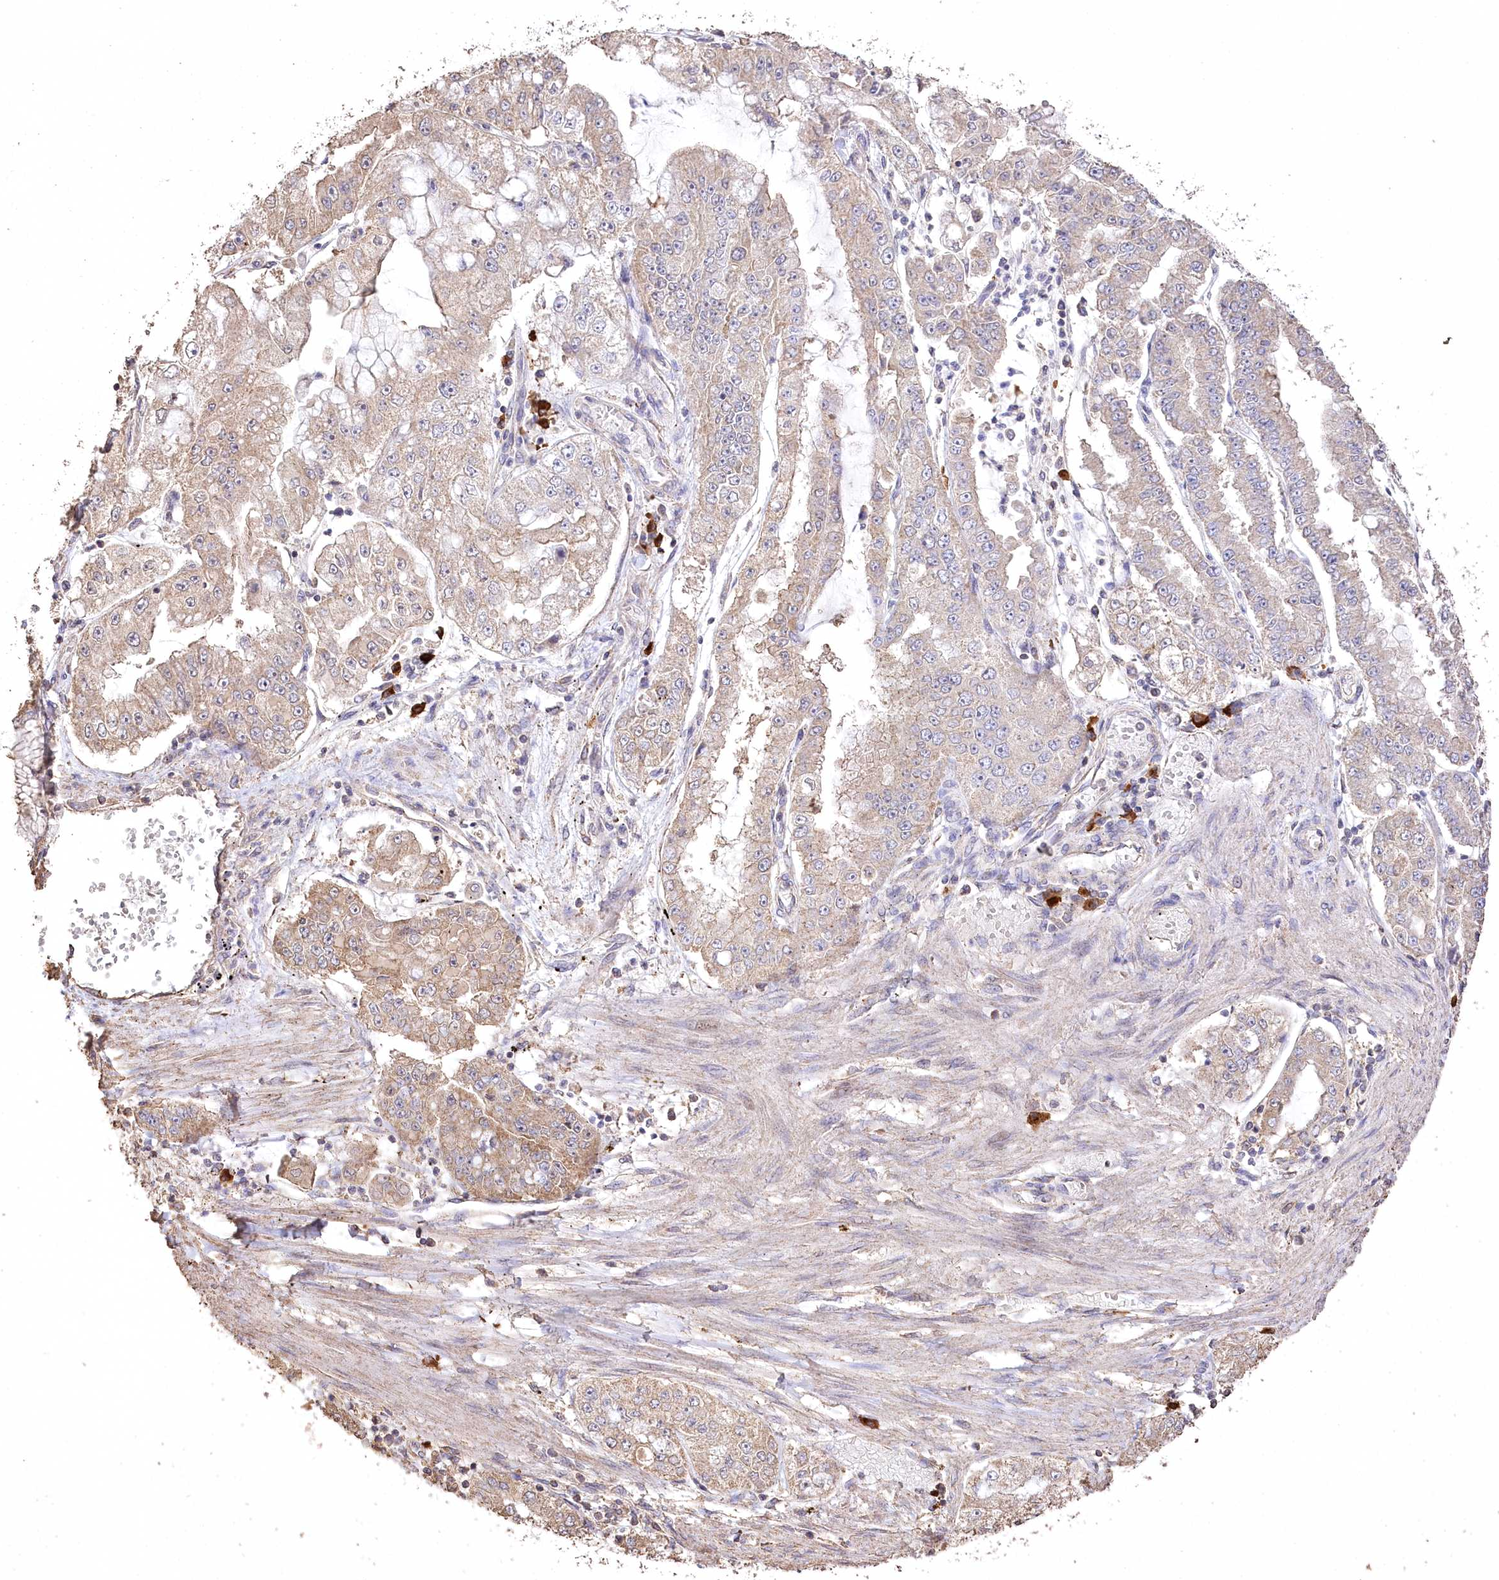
{"staining": {"intensity": "weak", "quantity": "25%-75%", "location": "cytoplasmic/membranous"}, "tissue": "stomach cancer", "cell_type": "Tumor cells", "image_type": "cancer", "snomed": [{"axis": "morphology", "description": "Adenocarcinoma, NOS"}, {"axis": "topography", "description": "Stomach"}], "caption": "A micrograph showing weak cytoplasmic/membranous positivity in about 25%-75% of tumor cells in stomach cancer (adenocarcinoma), as visualized by brown immunohistochemical staining.", "gene": "IREB2", "patient": {"sex": "male", "age": 76}}